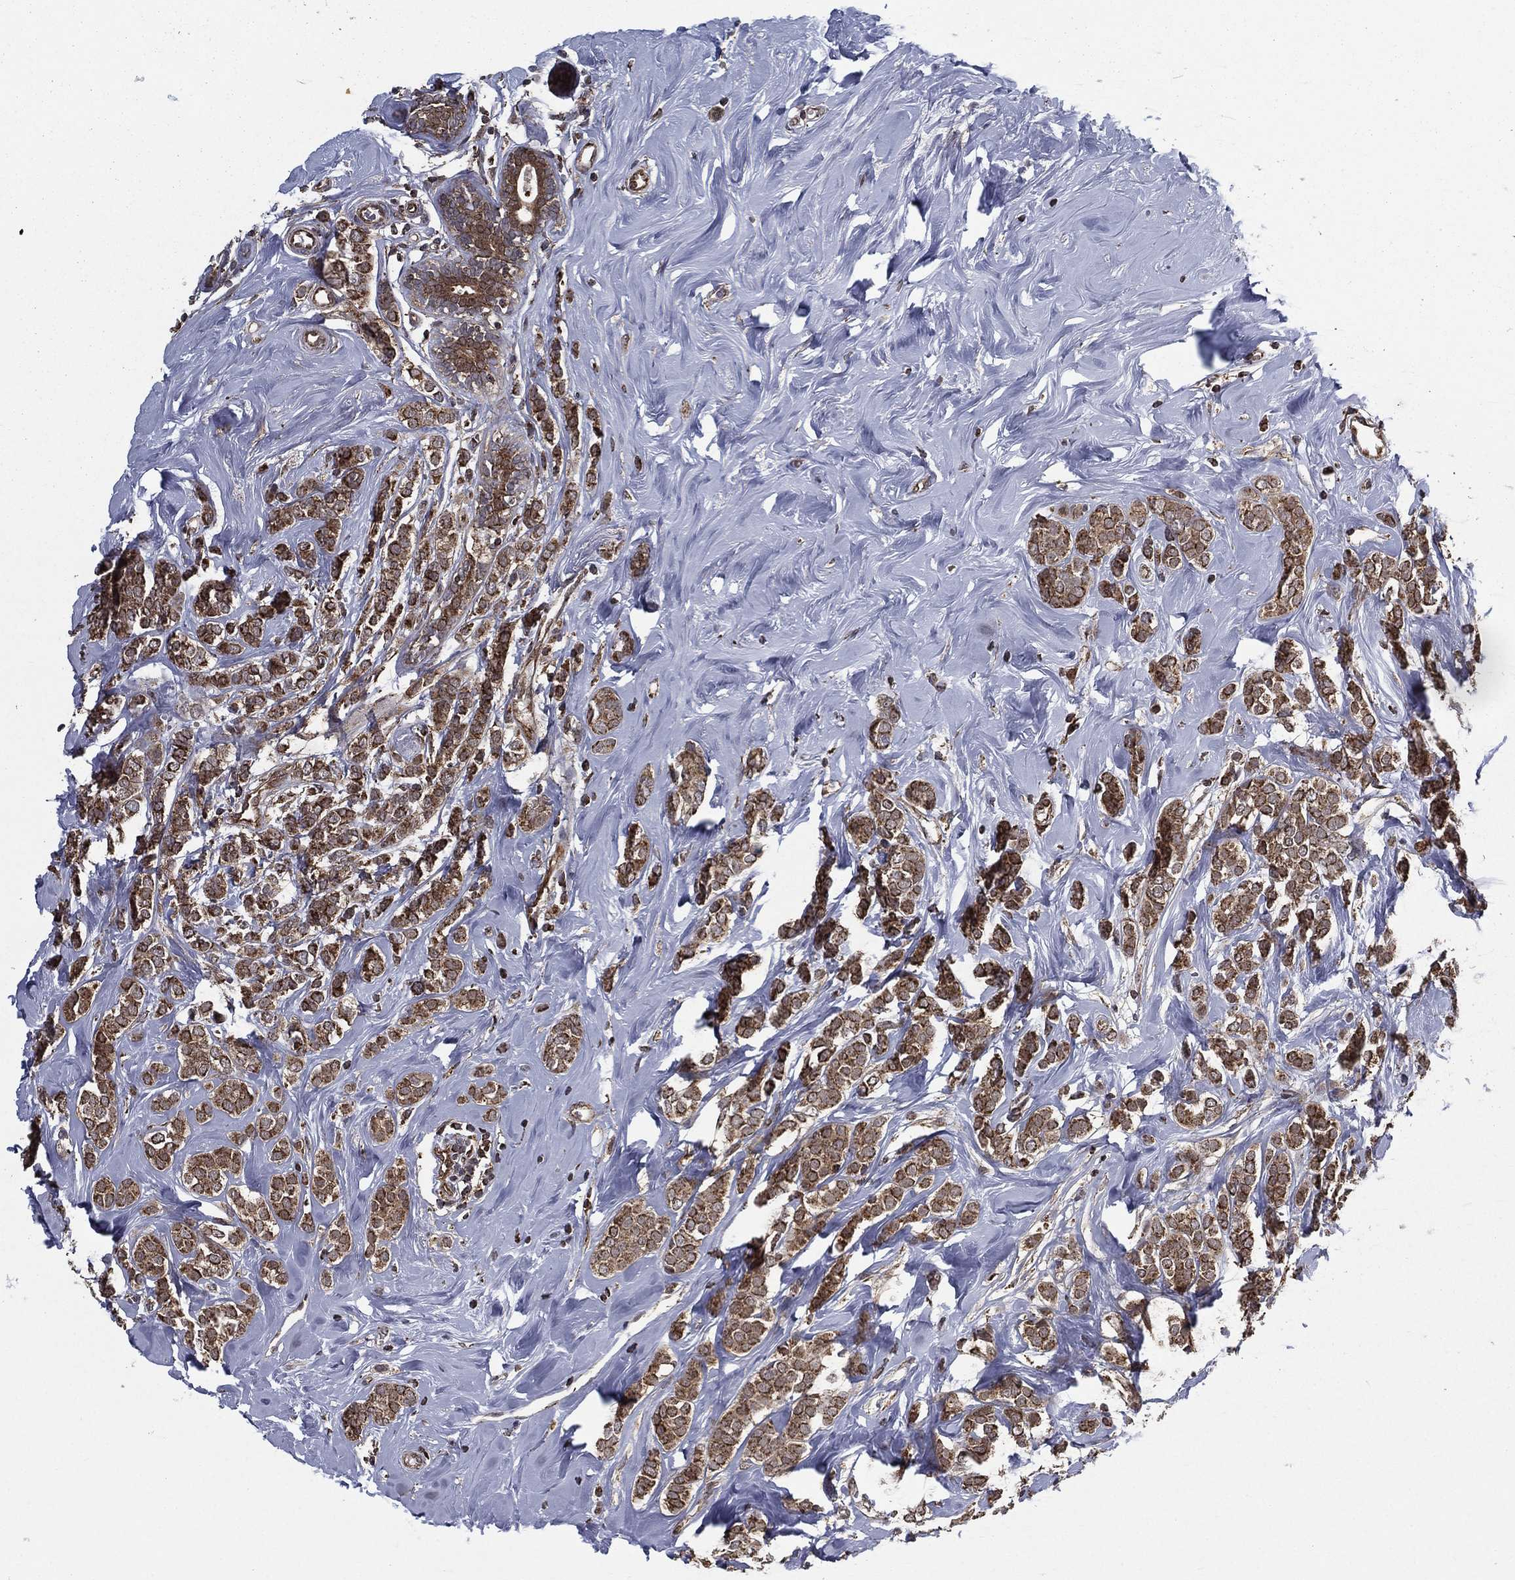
{"staining": {"intensity": "strong", "quantity": ">75%", "location": "cytoplasmic/membranous"}, "tissue": "breast cancer", "cell_type": "Tumor cells", "image_type": "cancer", "snomed": [{"axis": "morphology", "description": "Lobular carcinoma"}, {"axis": "topography", "description": "Breast"}], "caption": "Breast cancer (lobular carcinoma) tissue displays strong cytoplasmic/membranous staining in approximately >75% of tumor cells (brown staining indicates protein expression, while blue staining denotes nuclei).", "gene": "RIGI", "patient": {"sex": "female", "age": 49}}